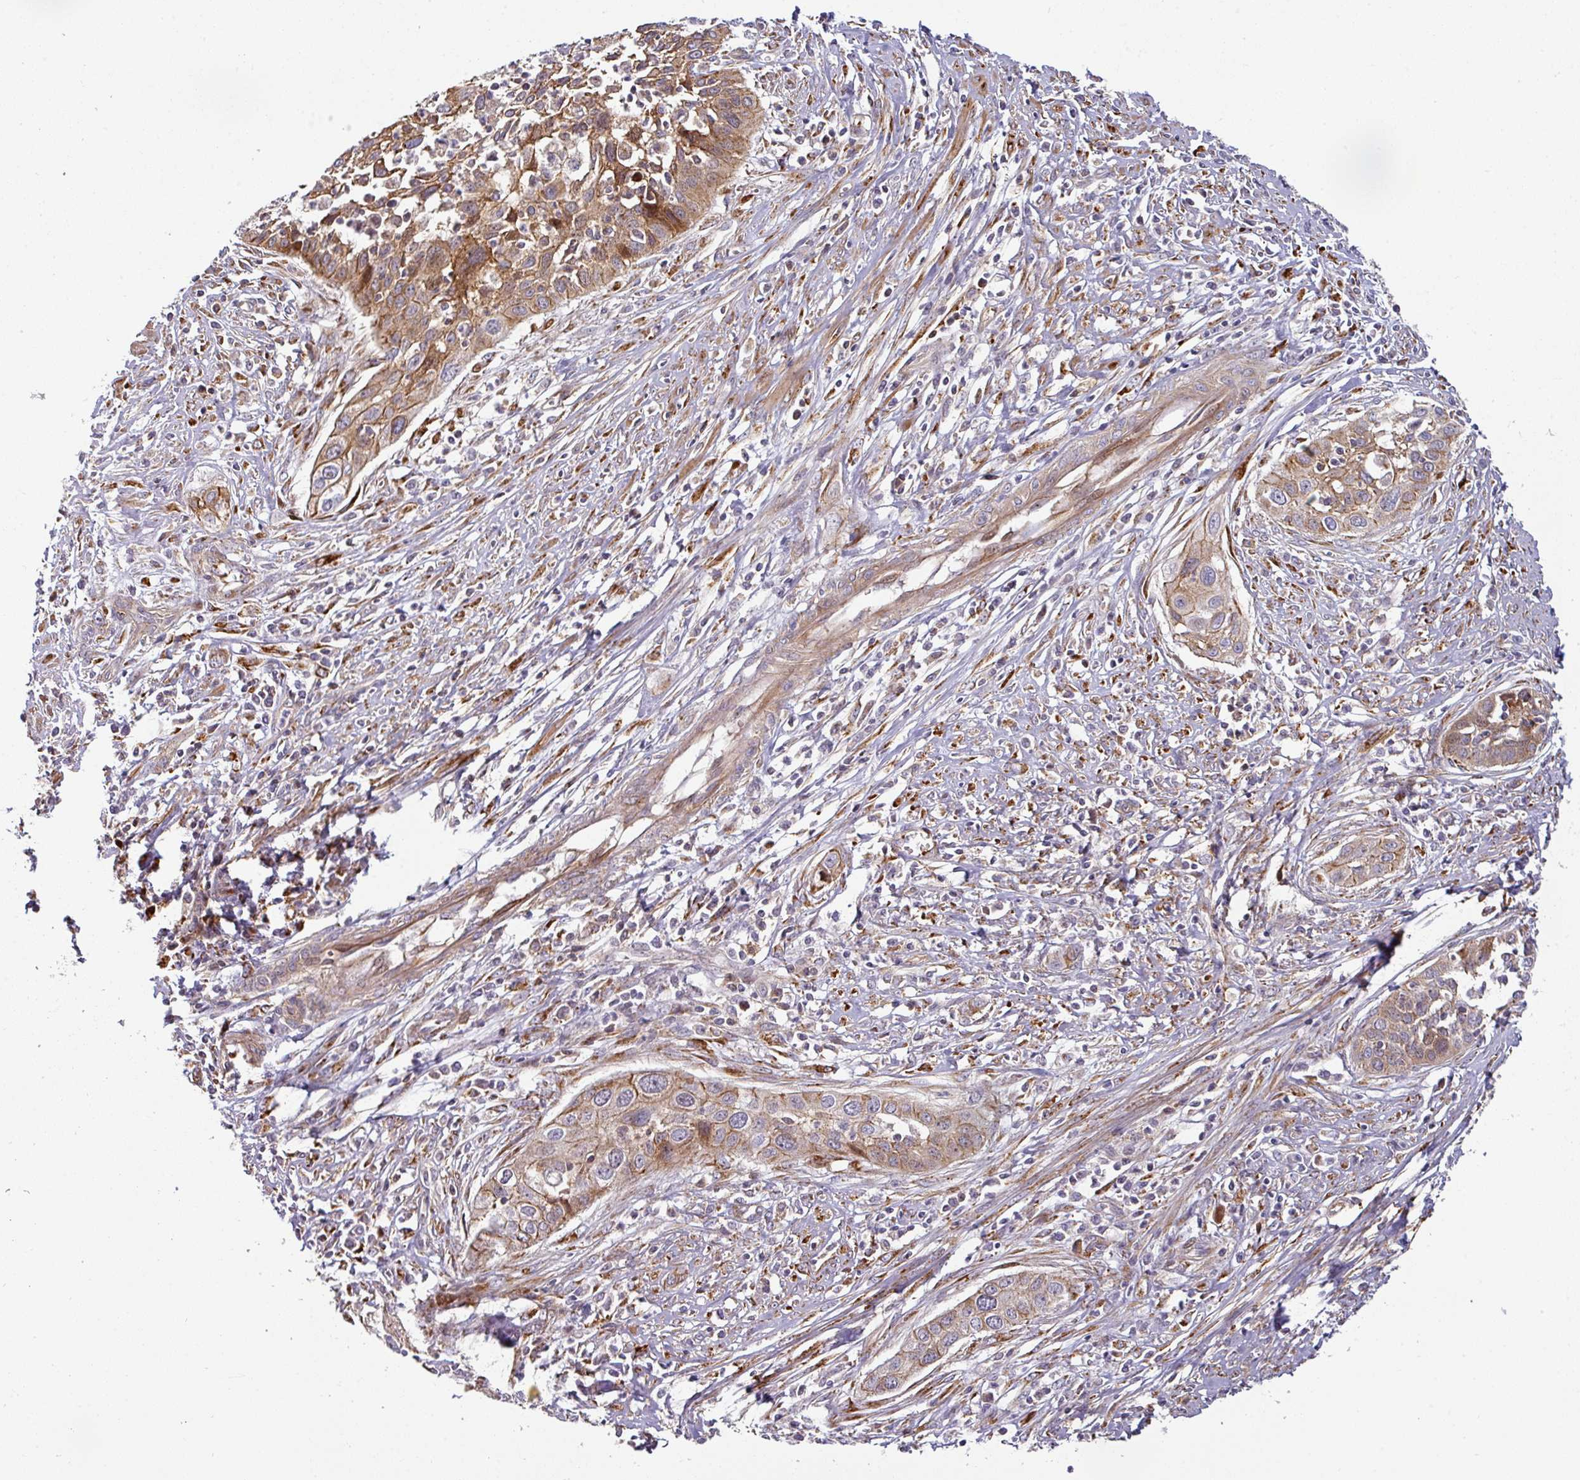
{"staining": {"intensity": "moderate", "quantity": ">75%", "location": "cytoplasmic/membranous"}, "tissue": "cervical cancer", "cell_type": "Tumor cells", "image_type": "cancer", "snomed": [{"axis": "morphology", "description": "Squamous cell carcinoma, NOS"}, {"axis": "topography", "description": "Cervix"}], "caption": "Immunohistochemical staining of squamous cell carcinoma (cervical) demonstrates medium levels of moderate cytoplasmic/membranous protein positivity in approximately >75% of tumor cells.", "gene": "CASP2", "patient": {"sex": "female", "age": 34}}